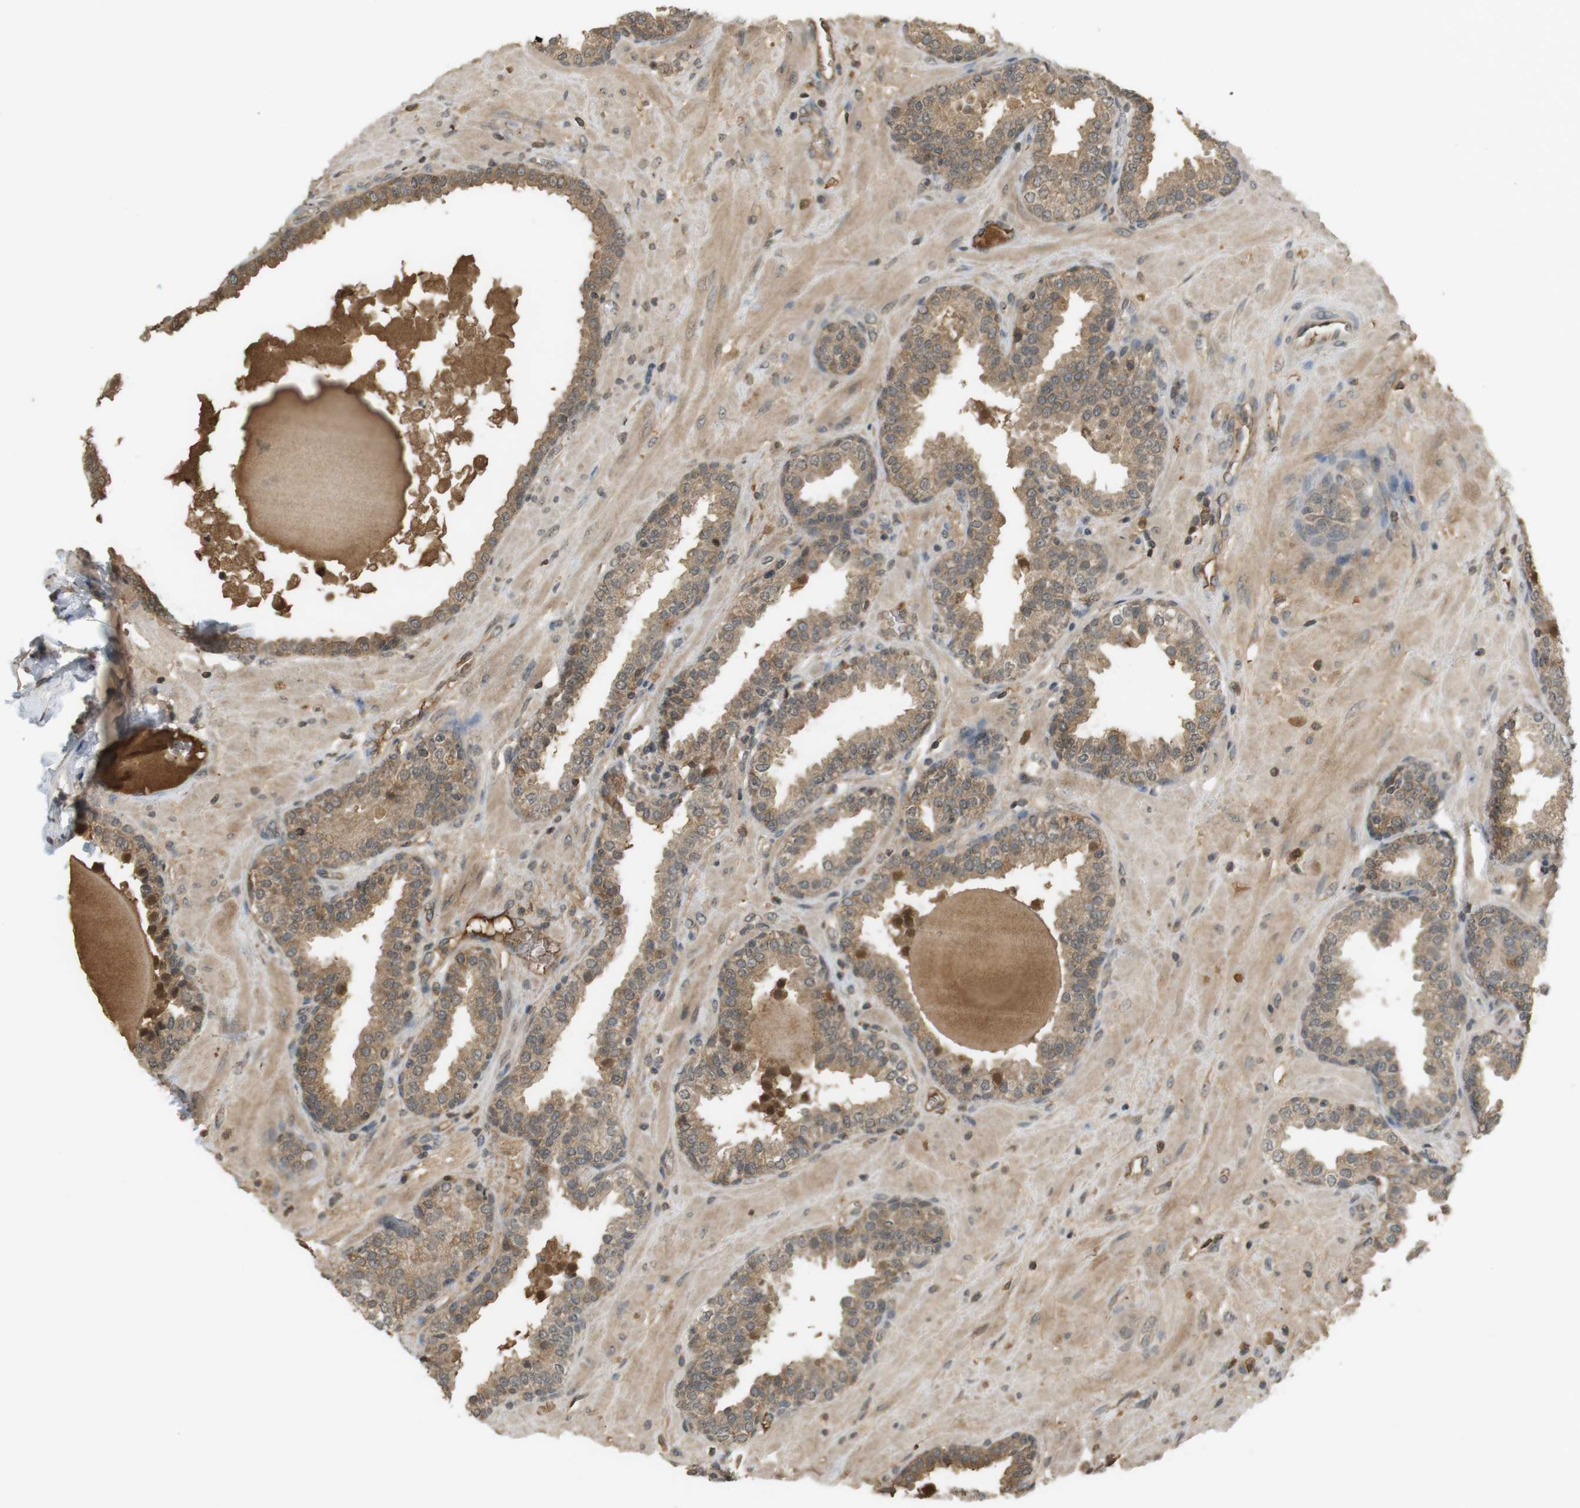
{"staining": {"intensity": "weak", "quantity": "25%-75%", "location": "cytoplasmic/membranous,nuclear"}, "tissue": "prostate", "cell_type": "Glandular cells", "image_type": "normal", "snomed": [{"axis": "morphology", "description": "Normal tissue, NOS"}, {"axis": "topography", "description": "Prostate"}], "caption": "Protein staining shows weak cytoplasmic/membranous,nuclear expression in approximately 25%-75% of glandular cells in benign prostate.", "gene": "SRR", "patient": {"sex": "male", "age": 51}}